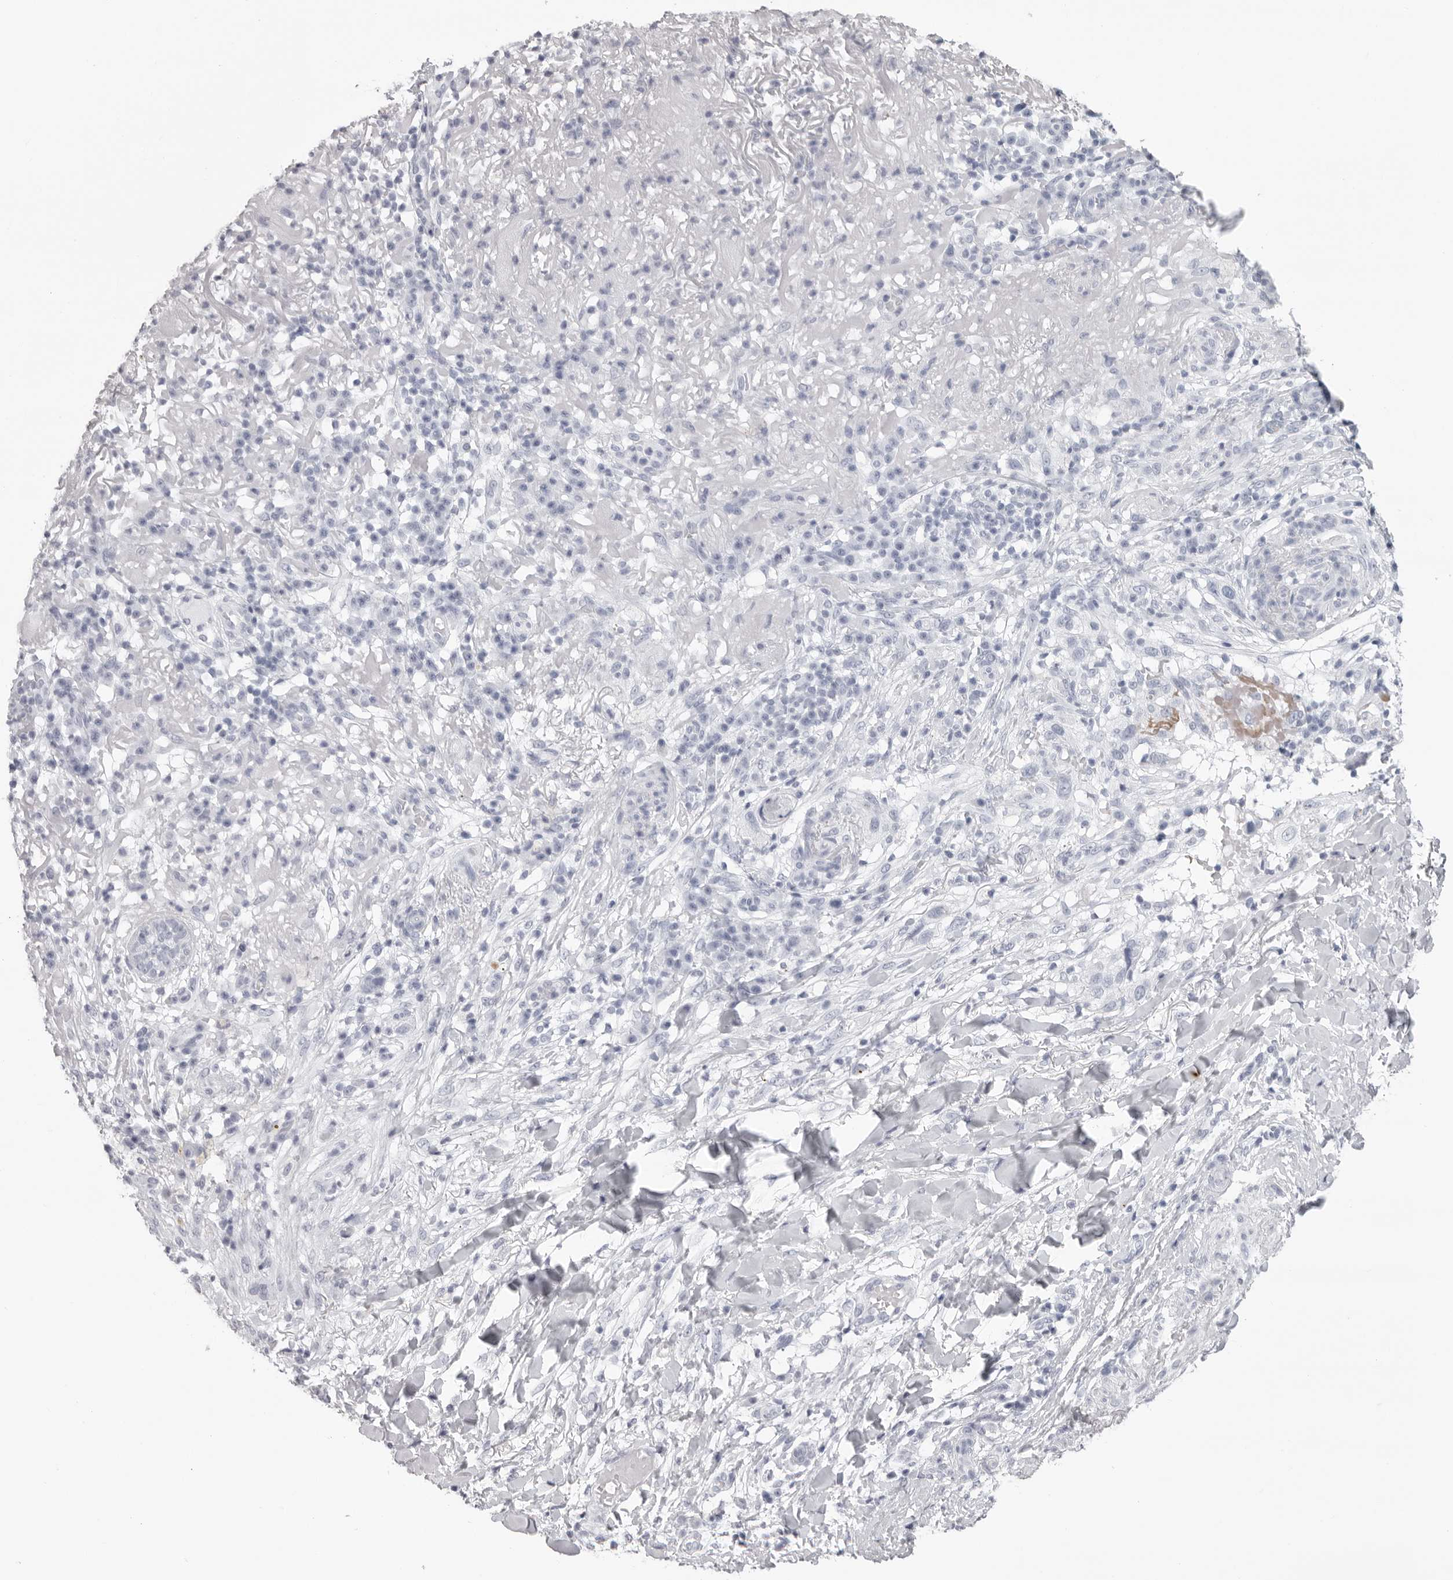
{"staining": {"intensity": "strong", "quantity": "<25%", "location": "cytoplasmic/membranous"}, "tissue": "skin cancer", "cell_type": "Tumor cells", "image_type": "cancer", "snomed": [{"axis": "morphology", "description": "Normal tissue, NOS"}, {"axis": "morphology", "description": "Squamous cell carcinoma, NOS"}, {"axis": "topography", "description": "Skin"}], "caption": "This is a micrograph of immunohistochemistry staining of skin cancer (squamous cell carcinoma), which shows strong staining in the cytoplasmic/membranous of tumor cells.", "gene": "KLK9", "patient": {"sex": "female", "age": 96}}